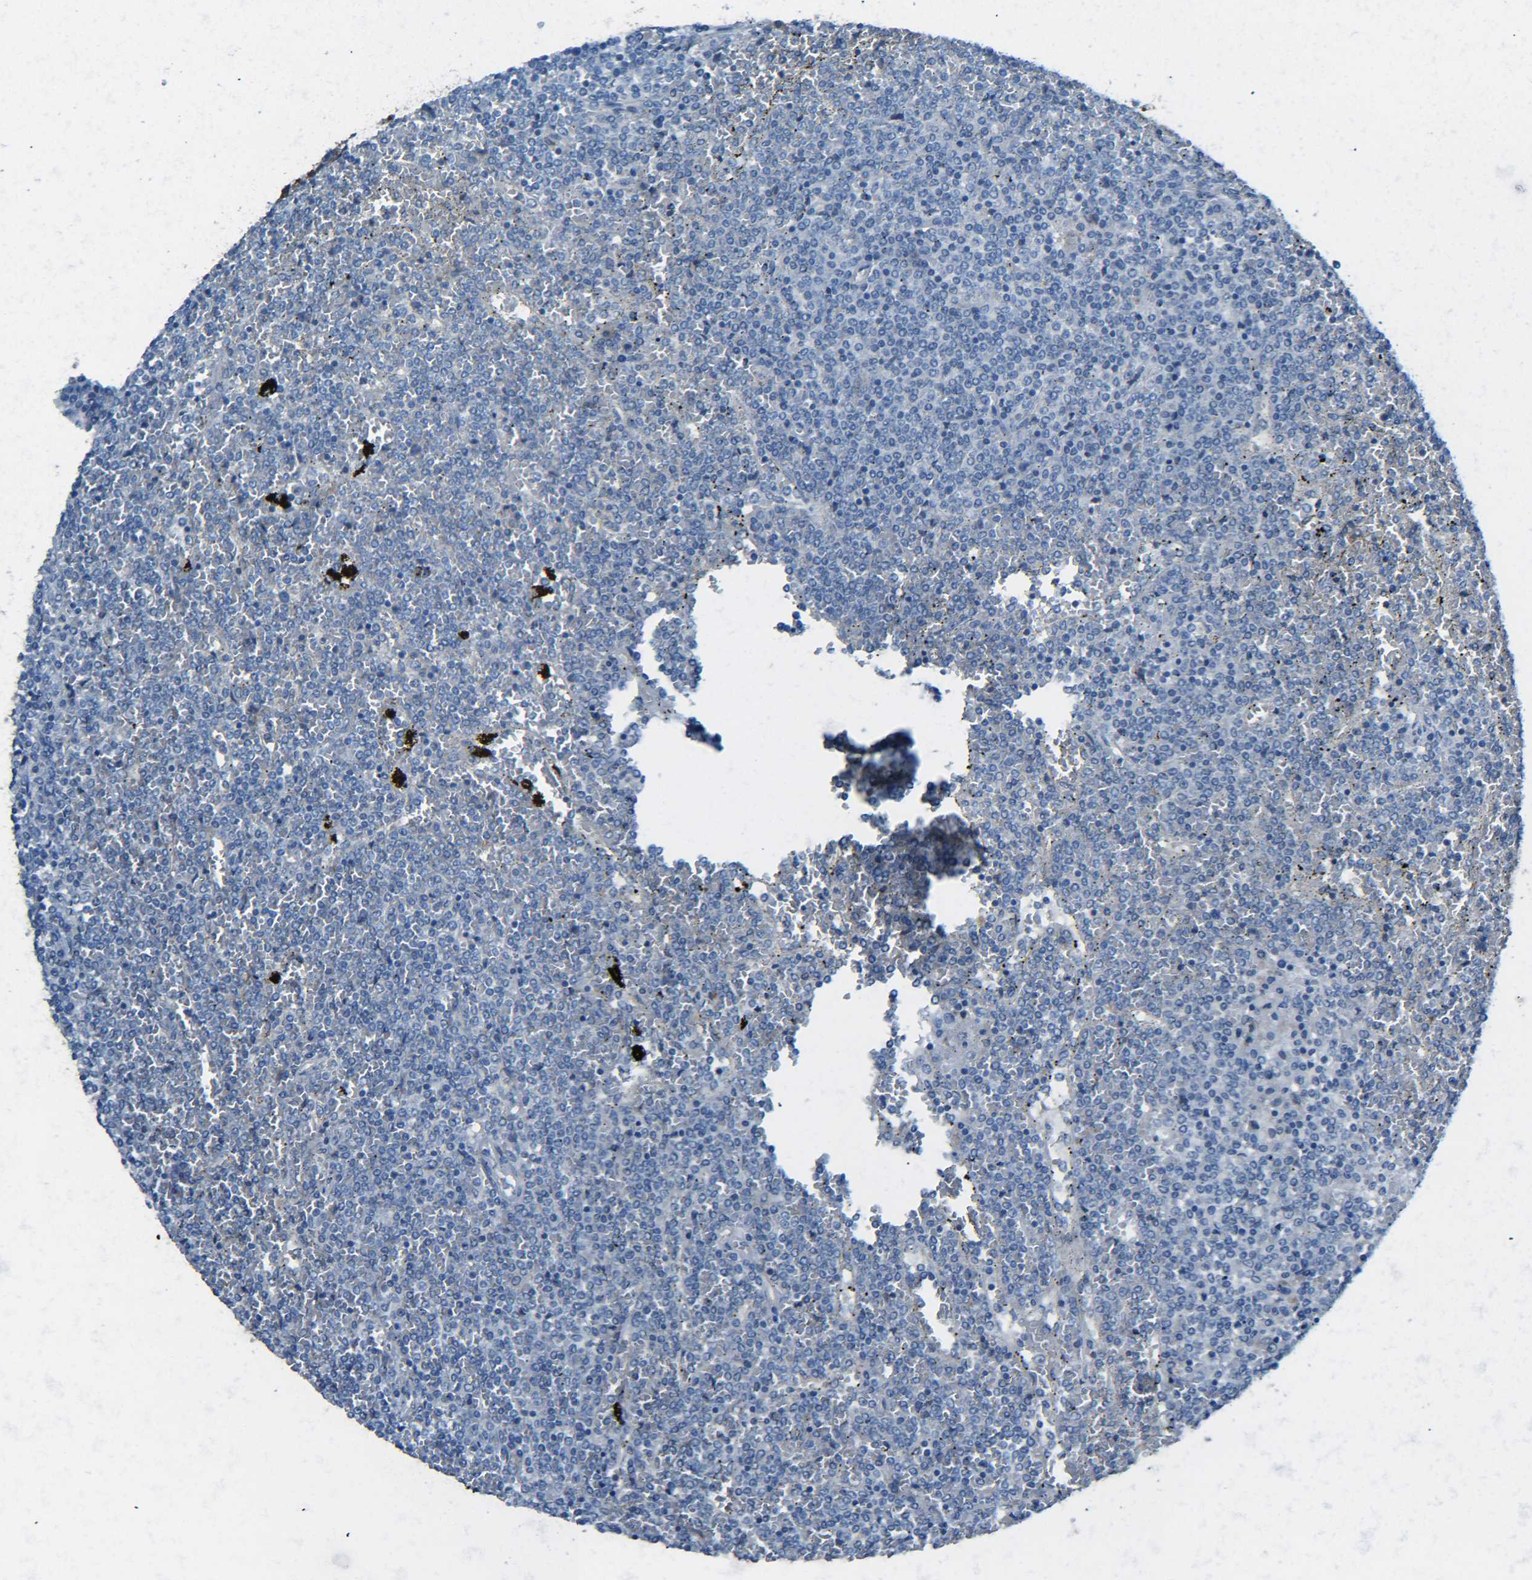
{"staining": {"intensity": "negative", "quantity": "none", "location": "none"}, "tissue": "lymphoma", "cell_type": "Tumor cells", "image_type": "cancer", "snomed": [{"axis": "morphology", "description": "Malignant lymphoma, non-Hodgkin's type, Low grade"}, {"axis": "topography", "description": "Spleen"}], "caption": "Histopathology image shows no protein staining in tumor cells of lymphoma tissue.", "gene": "CYB5R1", "patient": {"sex": "female", "age": 19}}